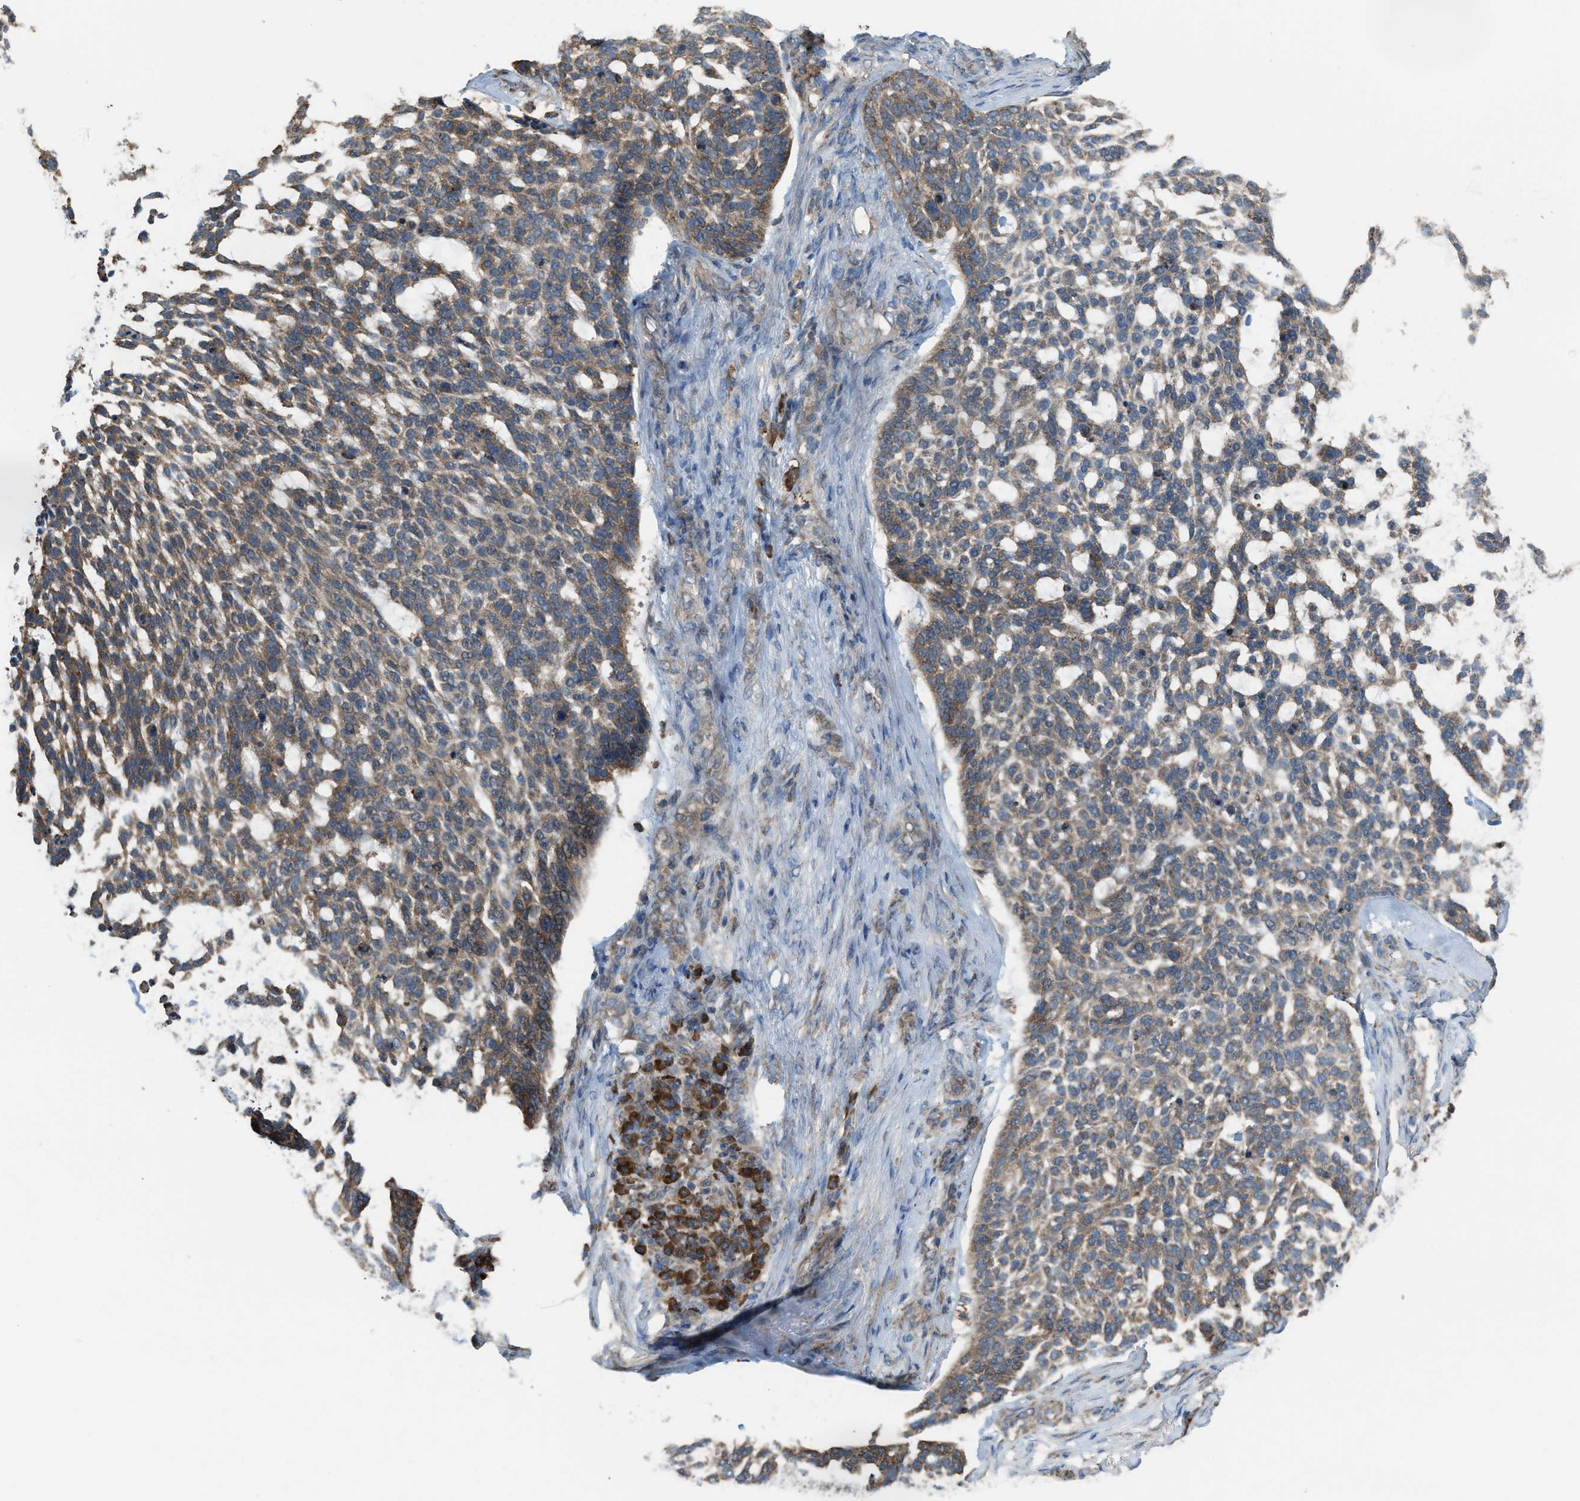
{"staining": {"intensity": "moderate", "quantity": ">75%", "location": "cytoplasmic/membranous"}, "tissue": "skin cancer", "cell_type": "Tumor cells", "image_type": "cancer", "snomed": [{"axis": "morphology", "description": "Basal cell carcinoma"}, {"axis": "topography", "description": "Skin"}], "caption": "Immunohistochemistry staining of skin cancer (basal cell carcinoma), which shows medium levels of moderate cytoplasmic/membranous staining in about >75% of tumor cells indicating moderate cytoplasmic/membranous protein staining. The staining was performed using DAB (3,3'-diaminobenzidine) (brown) for protein detection and nuclei were counterstained in hematoxylin (blue).", "gene": "PLAA", "patient": {"sex": "female", "age": 64}}